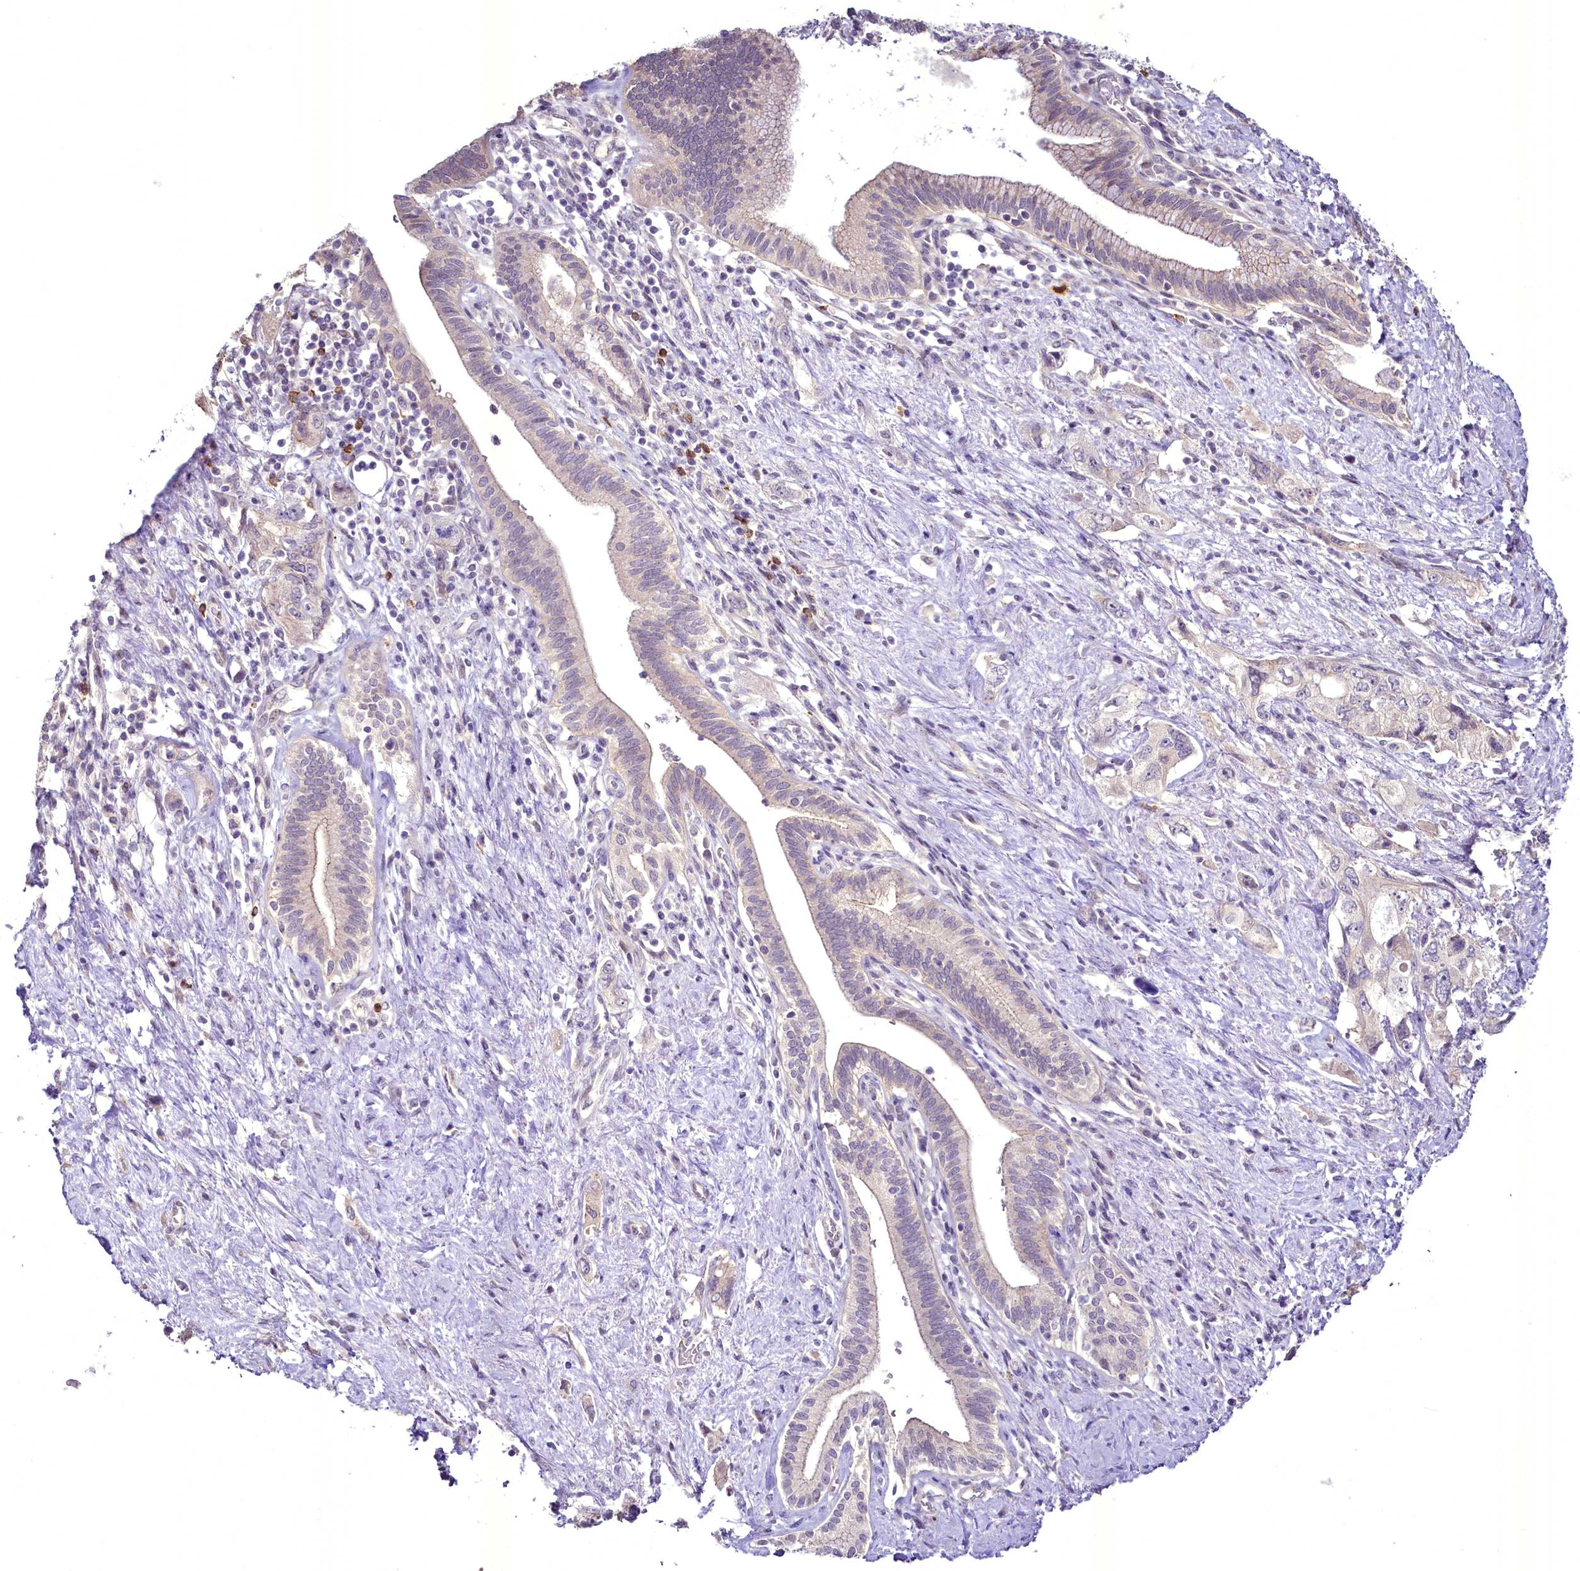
{"staining": {"intensity": "negative", "quantity": "none", "location": "none"}, "tissue": "pancreatic cancer", "cell_type": "Tumor cells", "image_type": "cancer", "snomed": [{"axis": "morphology", "description": "Adenocarcinoma, NOS"}, {"axis": "topography", "description": "Pancreas"}], "caption": "Immunohistochemistry (IHC) photomicrograph of pancreatic cancer (adenocarcinoma) stained for a protein (brown), which demonstrates no staining in tumor cells.", "gene": "BANK1", "patient": {"sex": "female", "age": 73}}